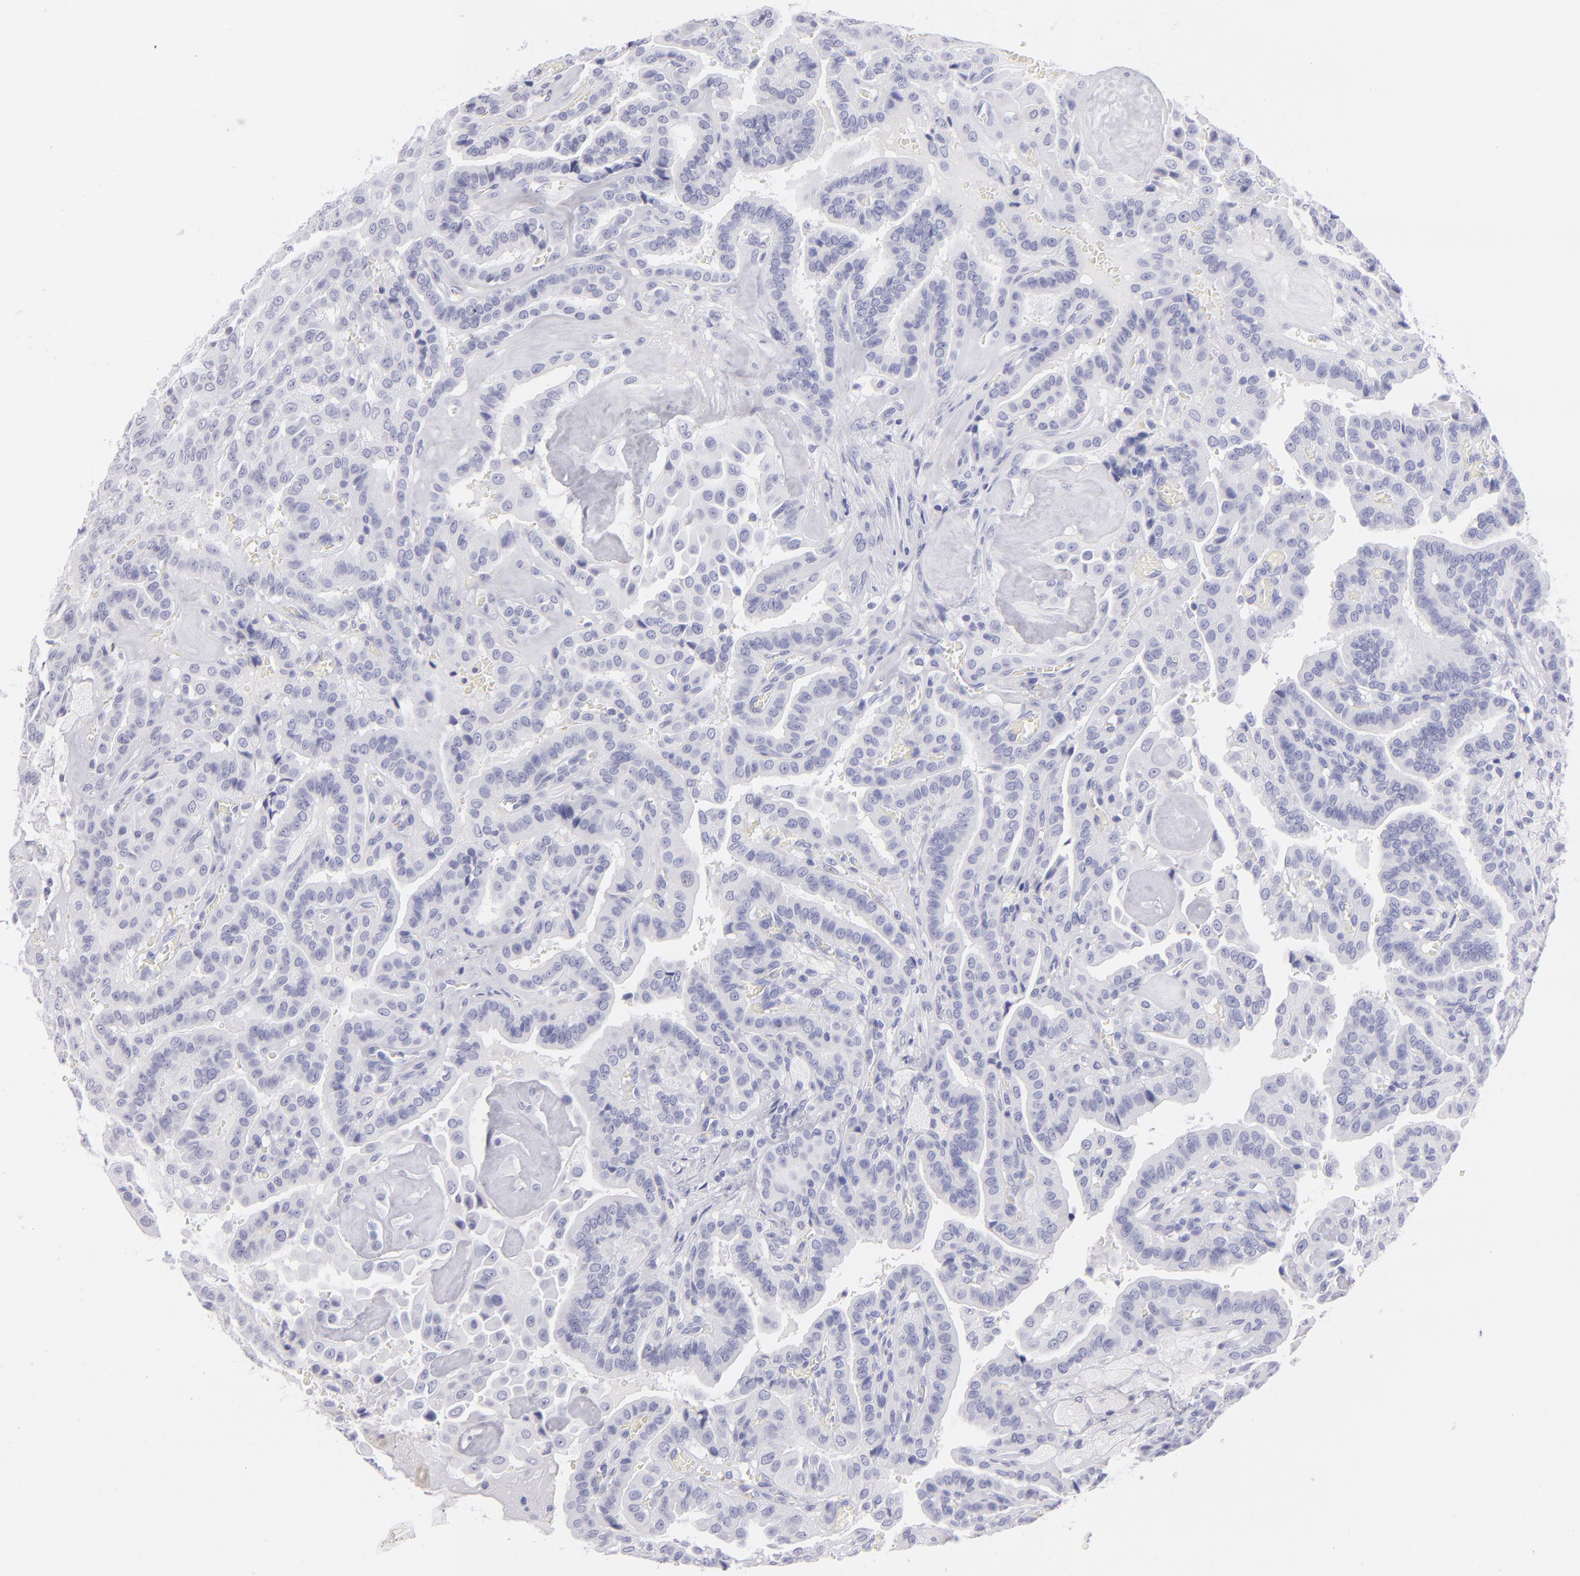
{"staining": {"intensity": "negative", "quantity": "none", "location": "none"}, "tissue": "thyroid cancer", "cell_type": "Tumor cells", "image_type": "cancer", "snomed": [{"axis": "morphology", "description": "Papillary adenocarcinoma, NOS"}, {"axis": "topography", "description": "Thyroid gland"}], "caption": "IHC image of neoplastic tissue: thyroid cancer stained with DAB reveals no significant protein expression in tumor cells.", "gene": "PRPH", "patient": {"sex": "male", "age": 87}}